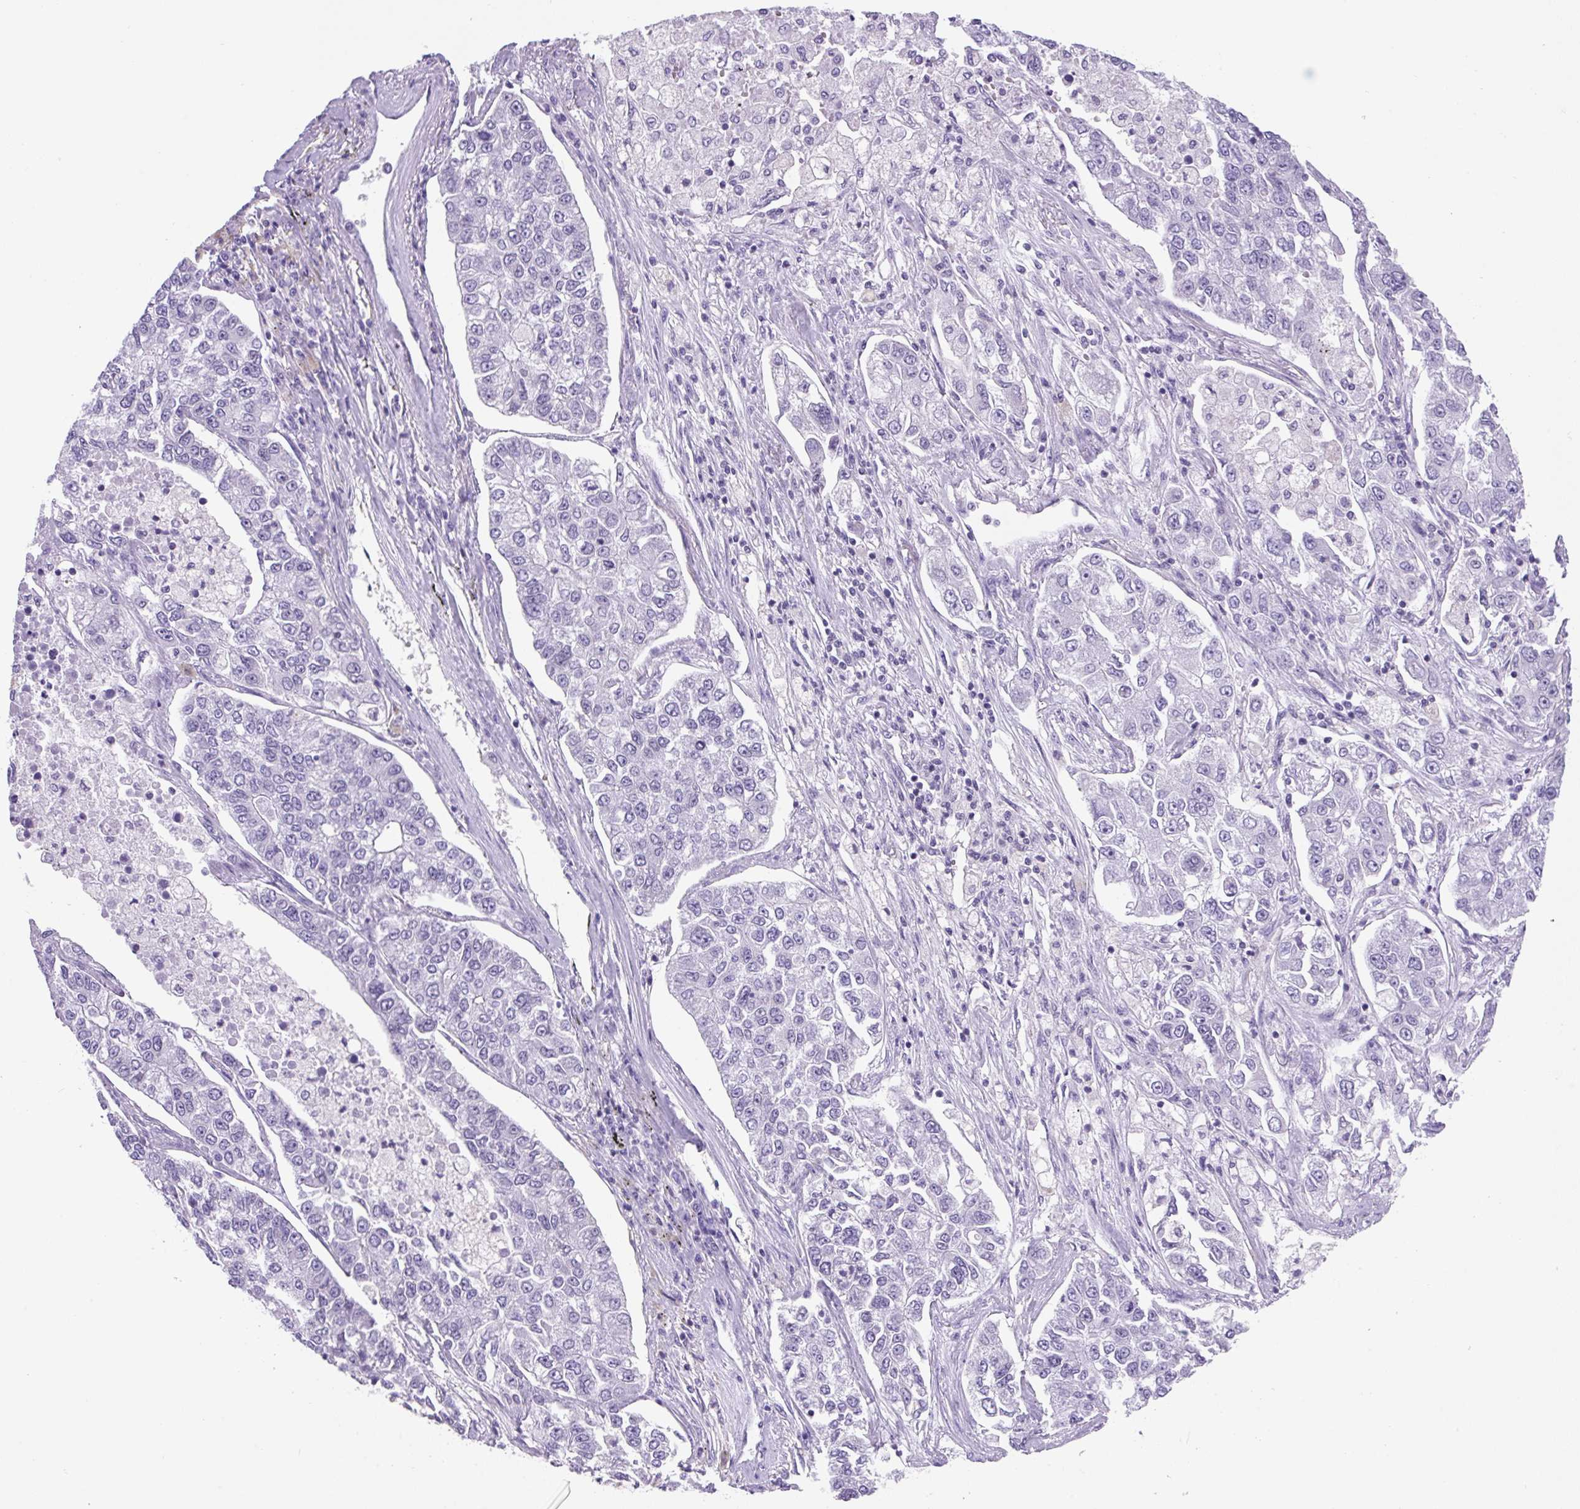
{"staining": {"intensity": "negative", "quantity": "none", "location": "none"}, "tissue": "lung cancer", "cell_type": "Tumor cells", "image_type": "cancer", "snomed": [{"axis": "morphology", "description": "Adenocarcinoma, NOS"}, {"axis": "topography", "description": "Lung"}], "caption": "High power microscopy micrograph of an immunohistochemistry (IHC) micrograph of lung adenocarcinoma, revealing no significant expression in tumor cells.", "gene": "VPREB1", "patient": {"sex": "male", "age": 49}}